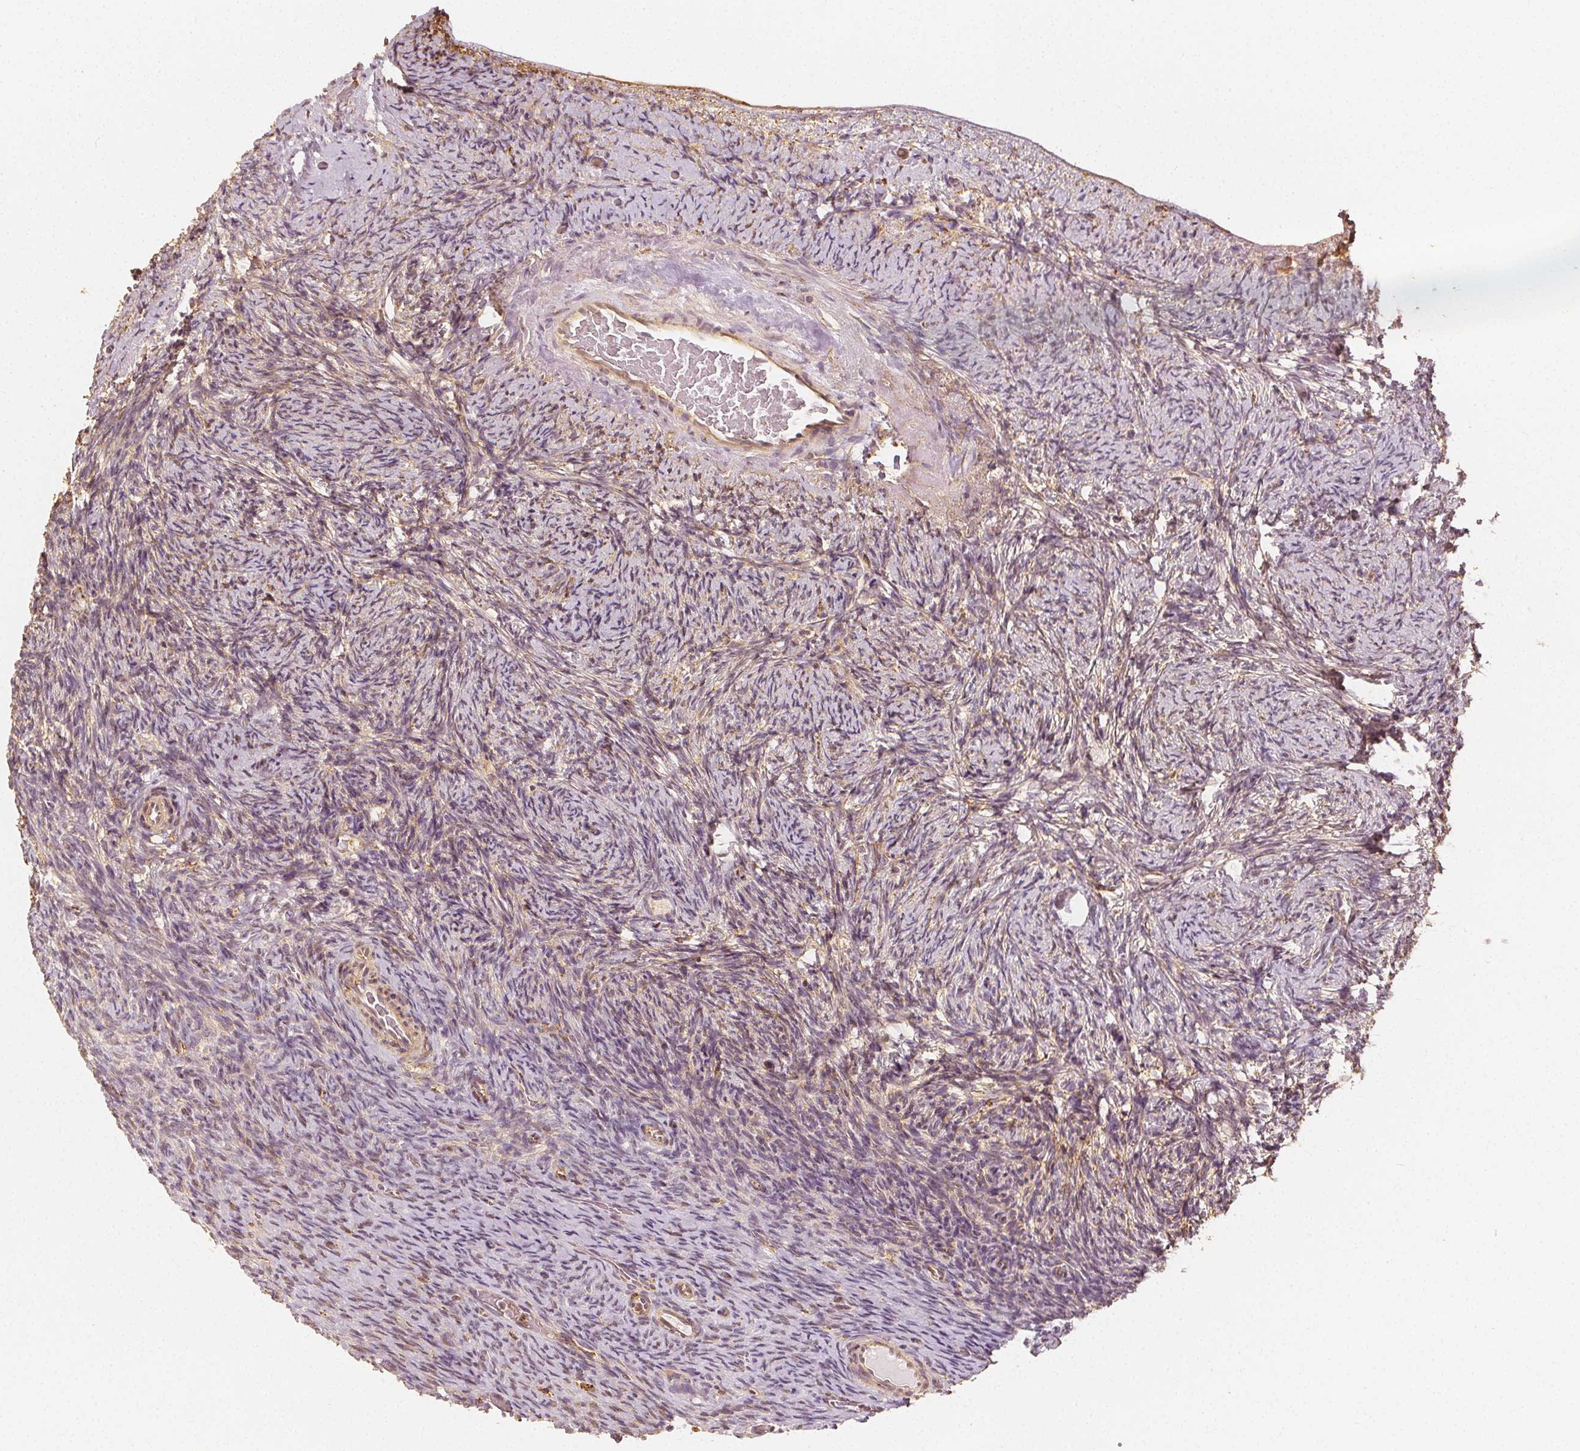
{"staining": {"intensity": "weak", "quantity": "25%-75%", "location": "cytoplasmic/membranous"}, "tissue": "ovary", "cell_type": "Ovarian stroma cells", "image_type": "normal", "snomed": [{"axis": "morphology", "description": "Normal tissue, NOS"}, {"axis": "topography", "description": "Ovary"}], "caption": "Weak cytoplasmic/membranous expression for a protein is present in about 25%-75% of ovarian stroma cells of normal ovary using immunohistochemistry.", "gene": "ARHGAP26", "patient": {"sex": "female", "age": 34}}